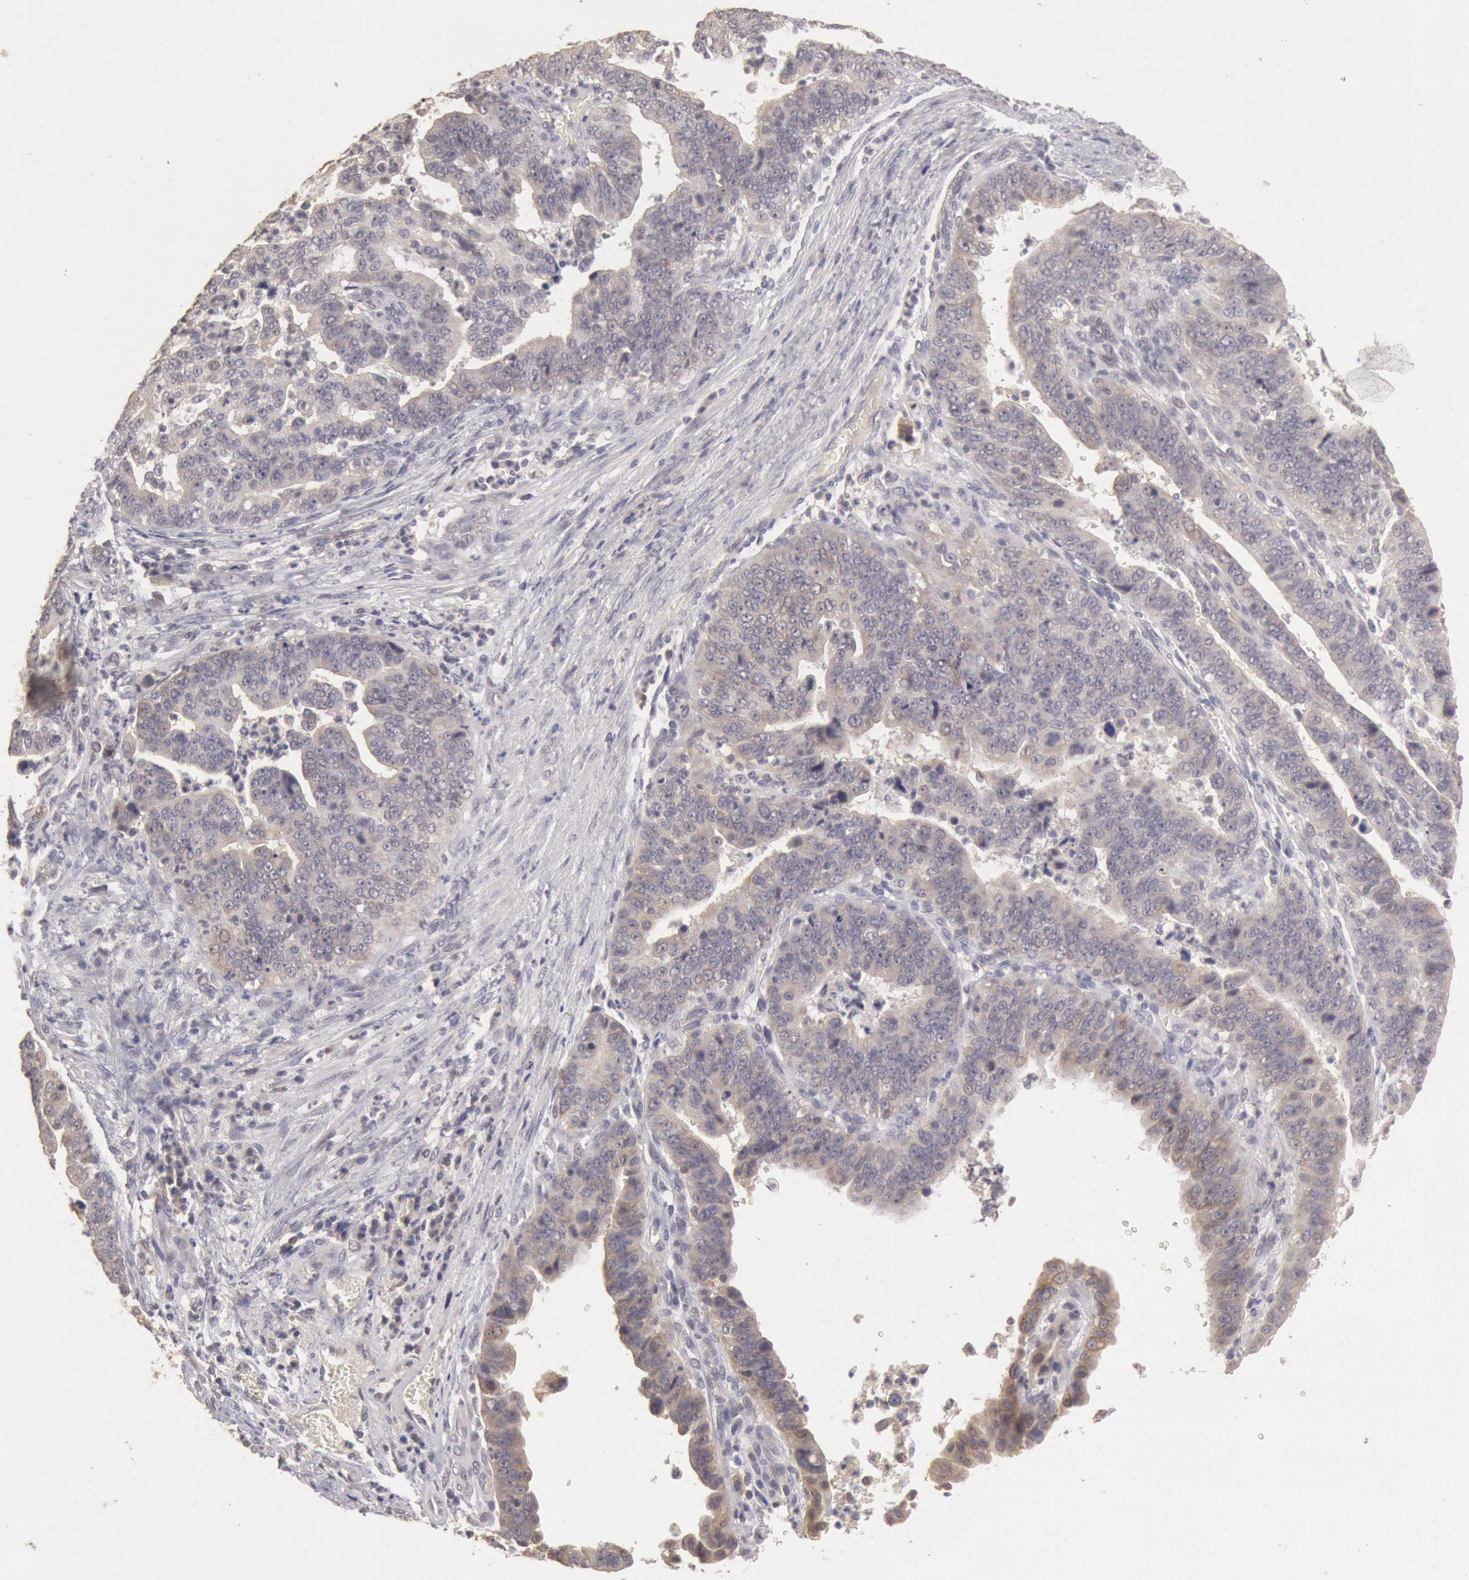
{"staining": {"intensity": "weak", "quantity": "25%-75%", "location": "cytoplasmic/membranous"}, "tissue": "stomach cancer", "cell_type": "Tumor cells", "image_type": "cancer", "snomed": [{"axis": "morphology", "description": "Adenocarcinoma, NOS"}, {"axis": "topography", "description": "Stomach, upper"}], "caption": "Immunohistochemistry image of human stomach adenocarcinoma stained for a protein (brown), which reveals low levels of weak cytoplasmic/membranous expression in approximately 25%-75% of tumor cells.", "gene": "ZFP36L1", "patient": {"sex": "female", "age": 50}}